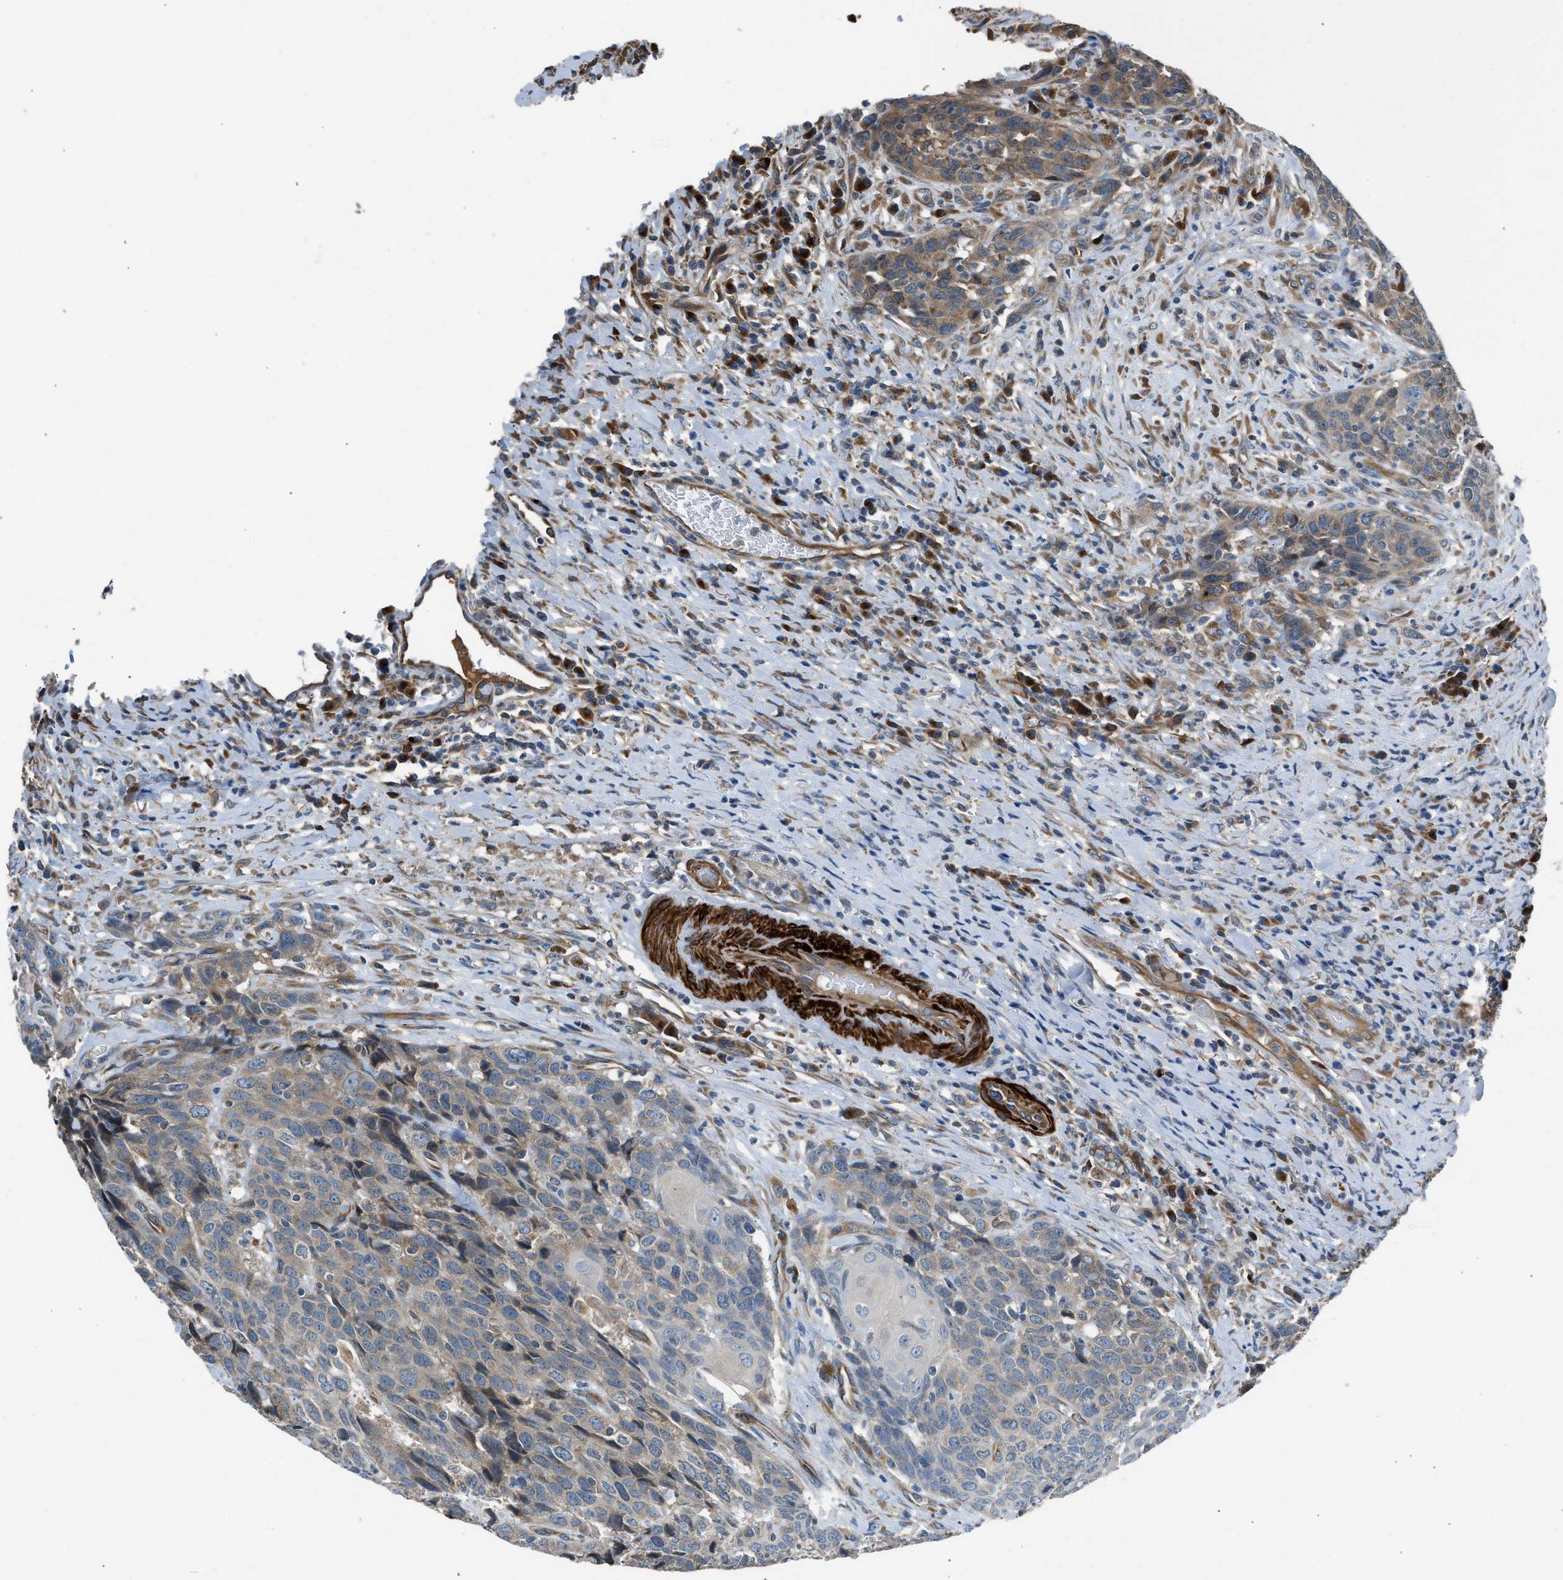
{"staining": {"intensity": "weak", "quantity": ">75%", "location": "cytoplasmic/membranous"}, "tissue": "head and neck cancer", "cell_type": "Tumor cells", "image_type": "cancer", "snomed": [{"axis": "morphology", "description": "Squamous cell carcinoma, NOS"}, {"axis": "topography", "description": "Head-Neck"}], "caption": "Immunohistochemistry (IHC) micrograph of neoplastic tissue: head and neck cancer stained using immunohistochemistry (IHC) reveals low levels of weak protein expression localized specifically in the cytoplasmic/membranous of tumor cells, appearing as a cytoplasmic/membranous brown color.", "gene": "LMBR1", "patient": {"sex": "male", "age": 66}}